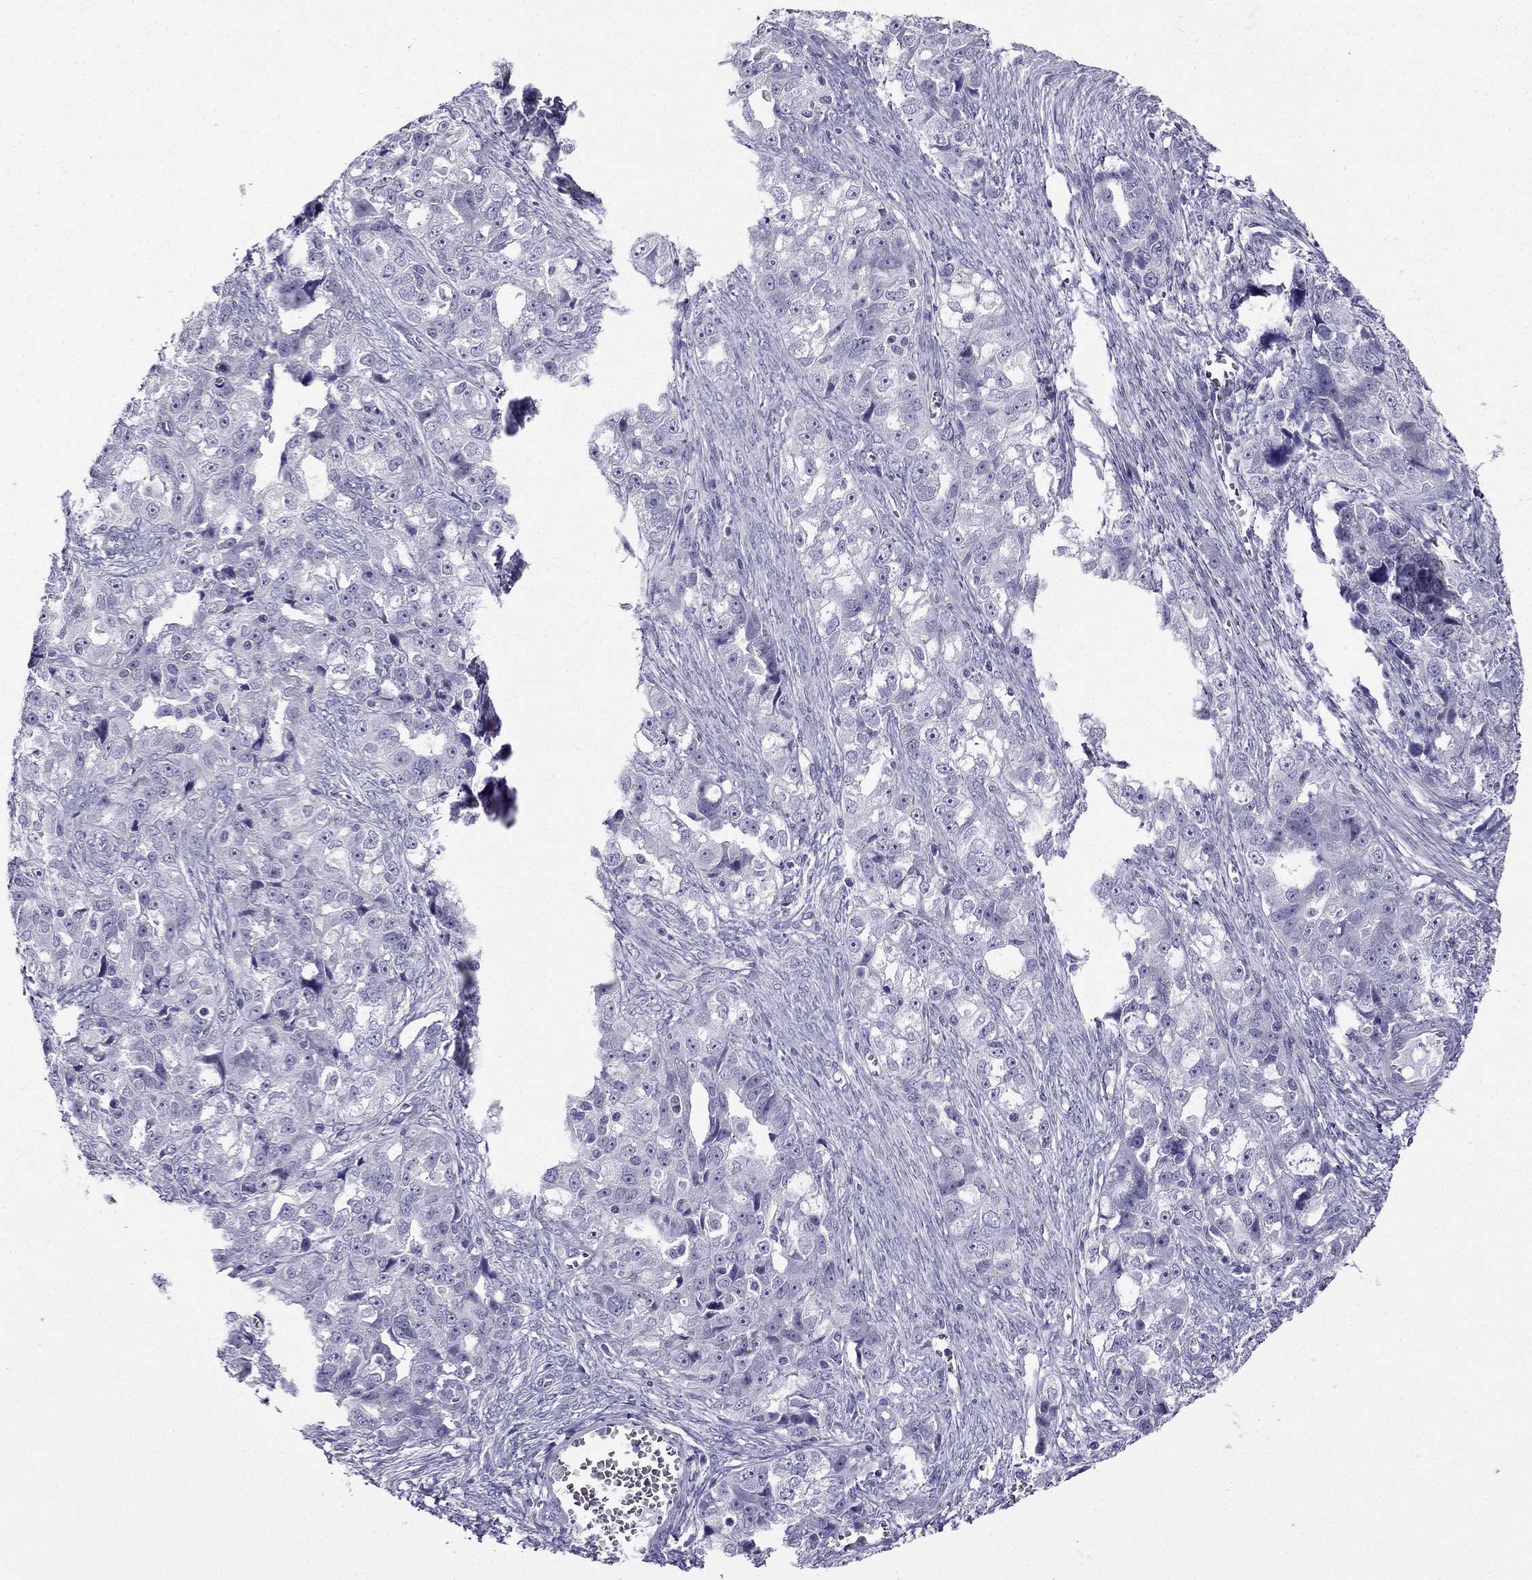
{"staining": {"intensity": "negative", "quantity": "none", "location": "none"}, "tissue": "ovarian cancer", "cell_type": "Tumor cells", "image_type": "cancer", "snomed": [{"axis": "morphology", "description": "Cystadenocarcinoma, serous, NOS"}, {"axis": "topography", "description": "Ovary"}], "caption": "This is an IHC image of ovarian serous cystadenocarcinoma. There is no expression in tumor cells.", "gene": "KCNJ10", "patient": {"sex": "female", "age": 51}}